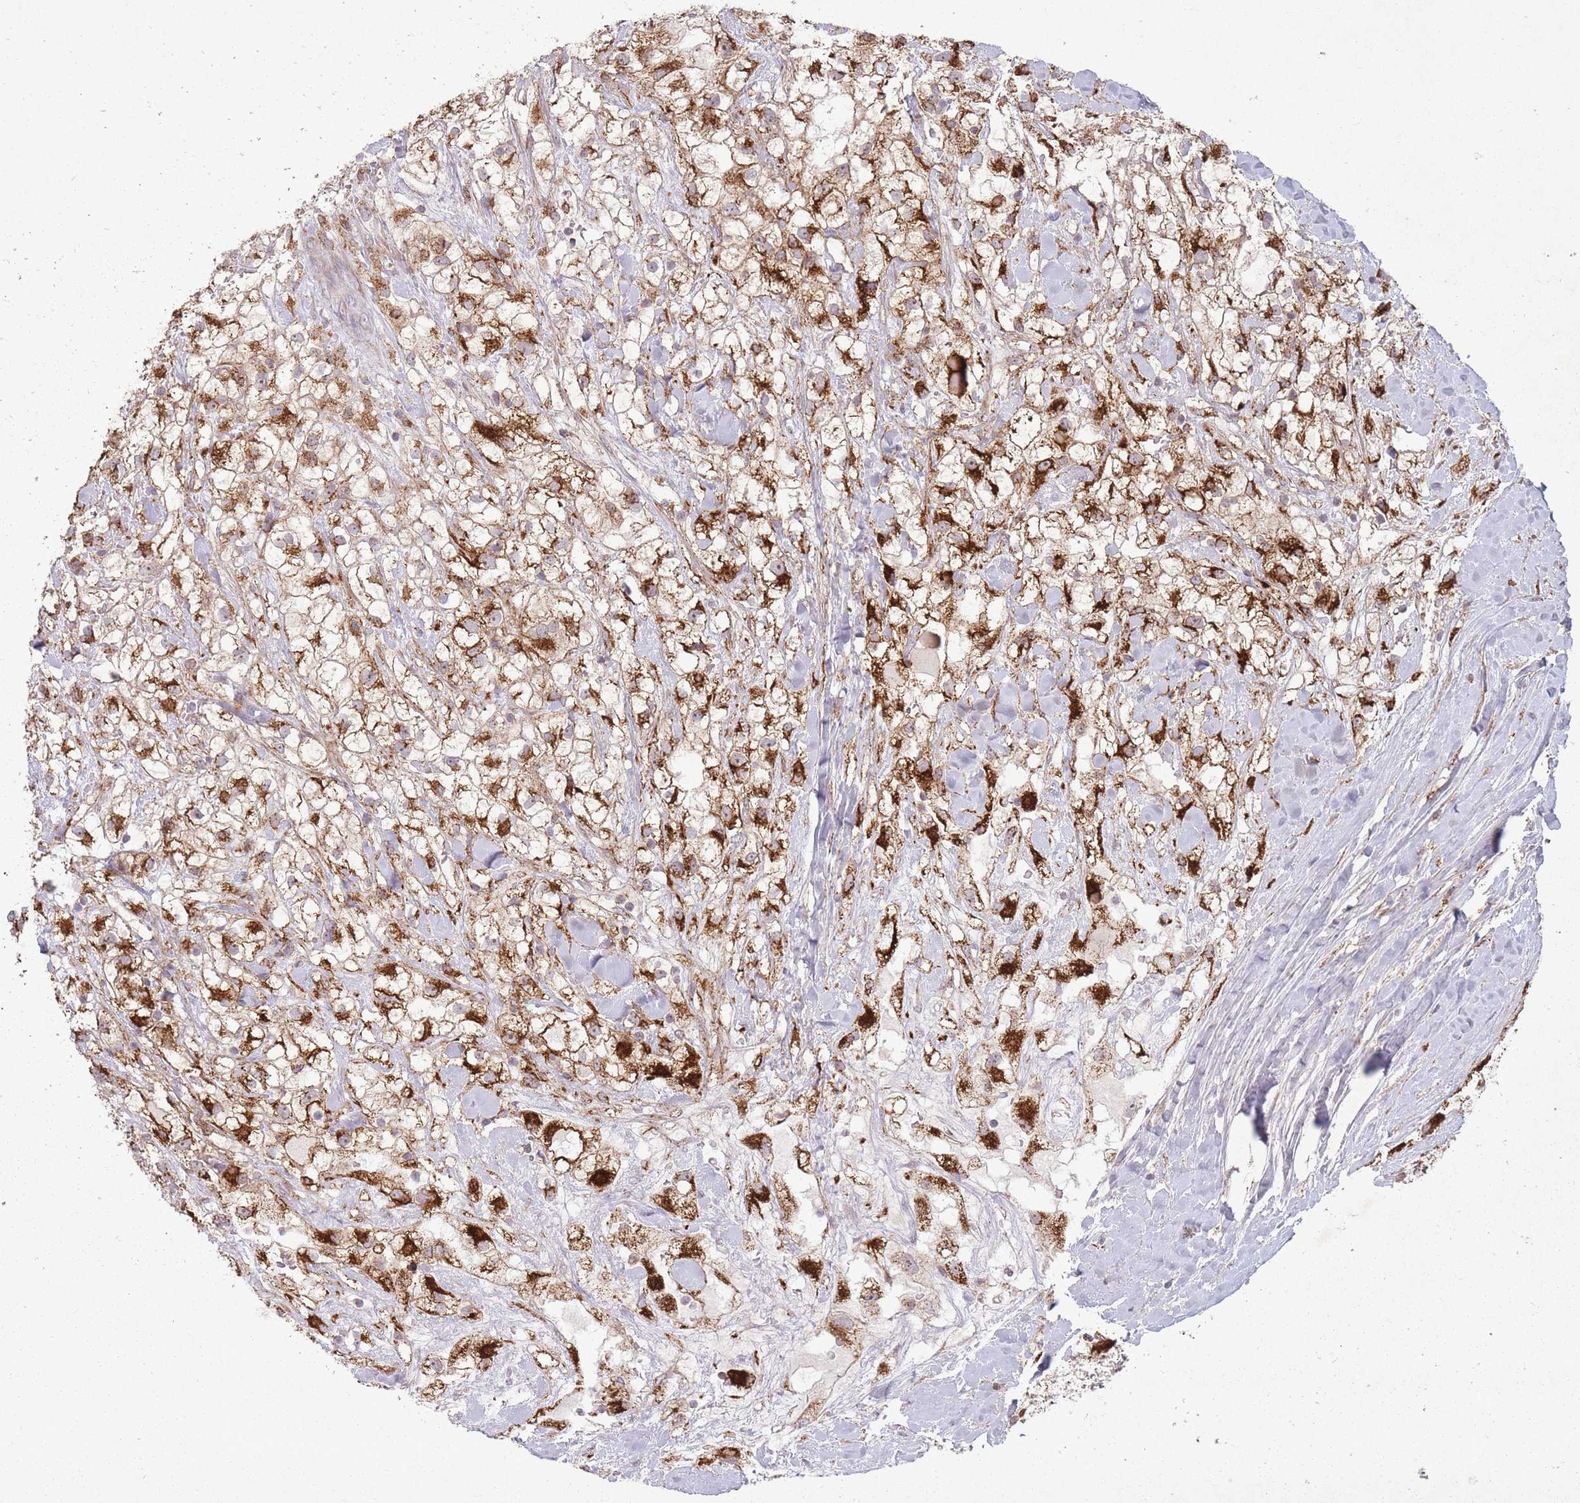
{"staining": {"intensity": "strong", "quantity": ">75%", "location": "cytoplasmic/membranous"}, "tissue": "renal cancer", "cell_type": "Tumor cells", "image_type": "cancer", "snomed": [{"axis": "morphology", "description": "Adenocarcinoma, NOS"}, {"axis": "topography", "description": "Kidney"}], "caption": "Tumor cells exhibit high levels of strong cytoplasmic/membranous staining in about >75% of cells in adenocarcinoma (renal).", "gene": "OR10Q1", "patient": {"sex": "male", "age": 59}}